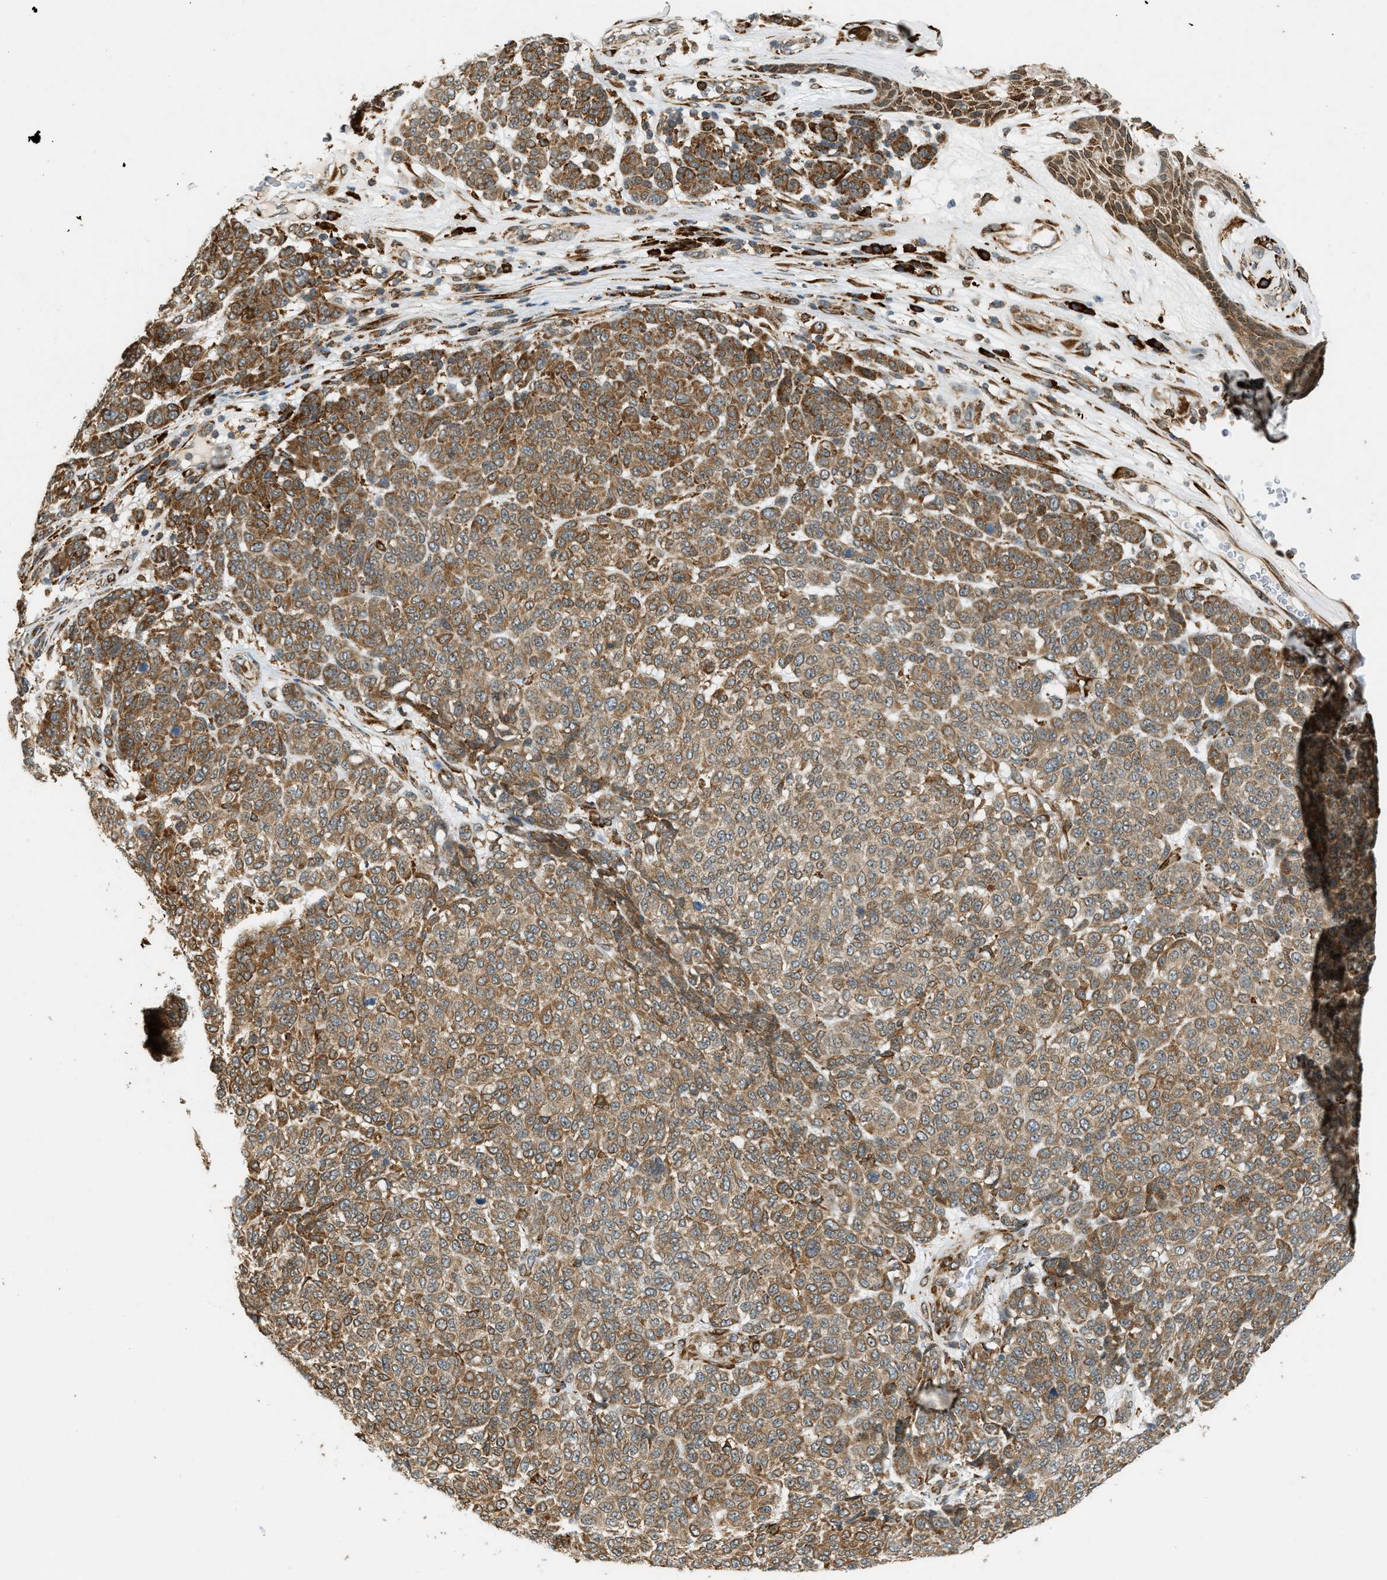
{"staining": {"intensity": "strong", "quantity": ">75%", "location": "cytoplasmic/membranous"}, "tissue": "melanoma", "cell_type": "Tumor cells", "image_type": "cancer", "snomed": [{"axis": "morphology", "description": "Malignant melanoma, NOS"}, {"axis": "topography", "description": "Skin"}], "caption": "A high amount of strong cytoplasmic/membranous expression is identified in approximately >75% of tumor cells in melanoma tissue. (Stains: DAB in brown, nuclei in blue, Microscopy: brightfield microscopy at high magnification).", "gene": "SEMA4D", "patient": {"sex": "male", "age": 59}}